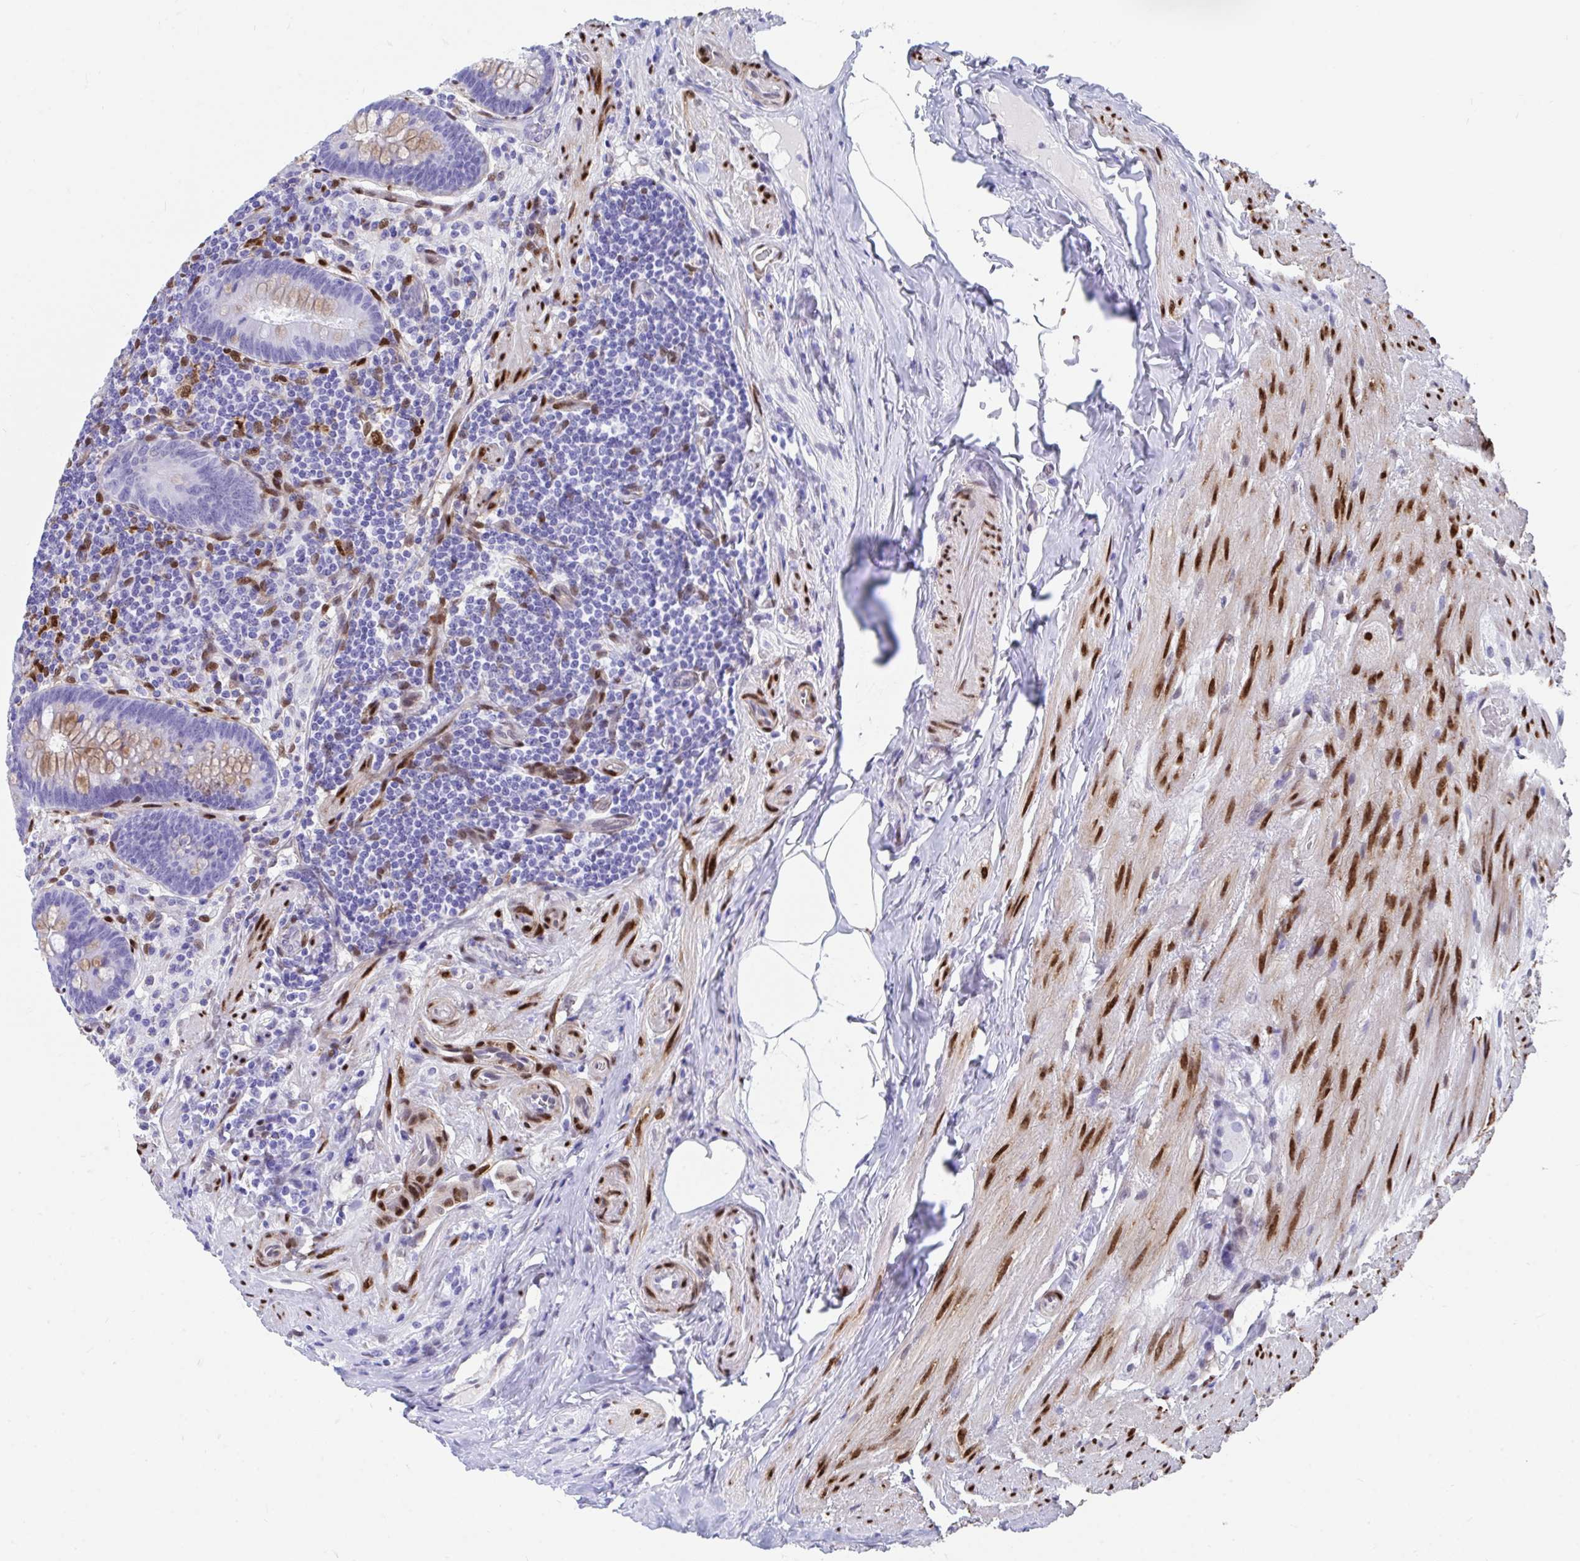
{"staining": {"intensity": "moderate", "quantity": "<25%", "location": "cytoplasmic/membranous"}, "tissue": "appendix", "cell_type": "Glandular cells", "image_type": "normal", "snomed": [{"axis": "morphology", "description": "Normal tissue, NOS"}, {"axis": "topography", "description": "Appendix"}], "caption": "High-magnification brightfield microscopy of normal appendix stained with DAB (3,3'-diaminobenzidine) (brown) and counterstained with hematoxylin (blue). glandular cells exhibit moderate cytoplasmic/membranous positivity is appreciated in approximately<25% of cells. The staining was performed using DAB to visualize the protein expression in brown, while the nuclei were stained in blue with hematoxylin (Magnification: 20x).", "gene": "RBPMS", "patient": {"sex": "male", "age": 71}}